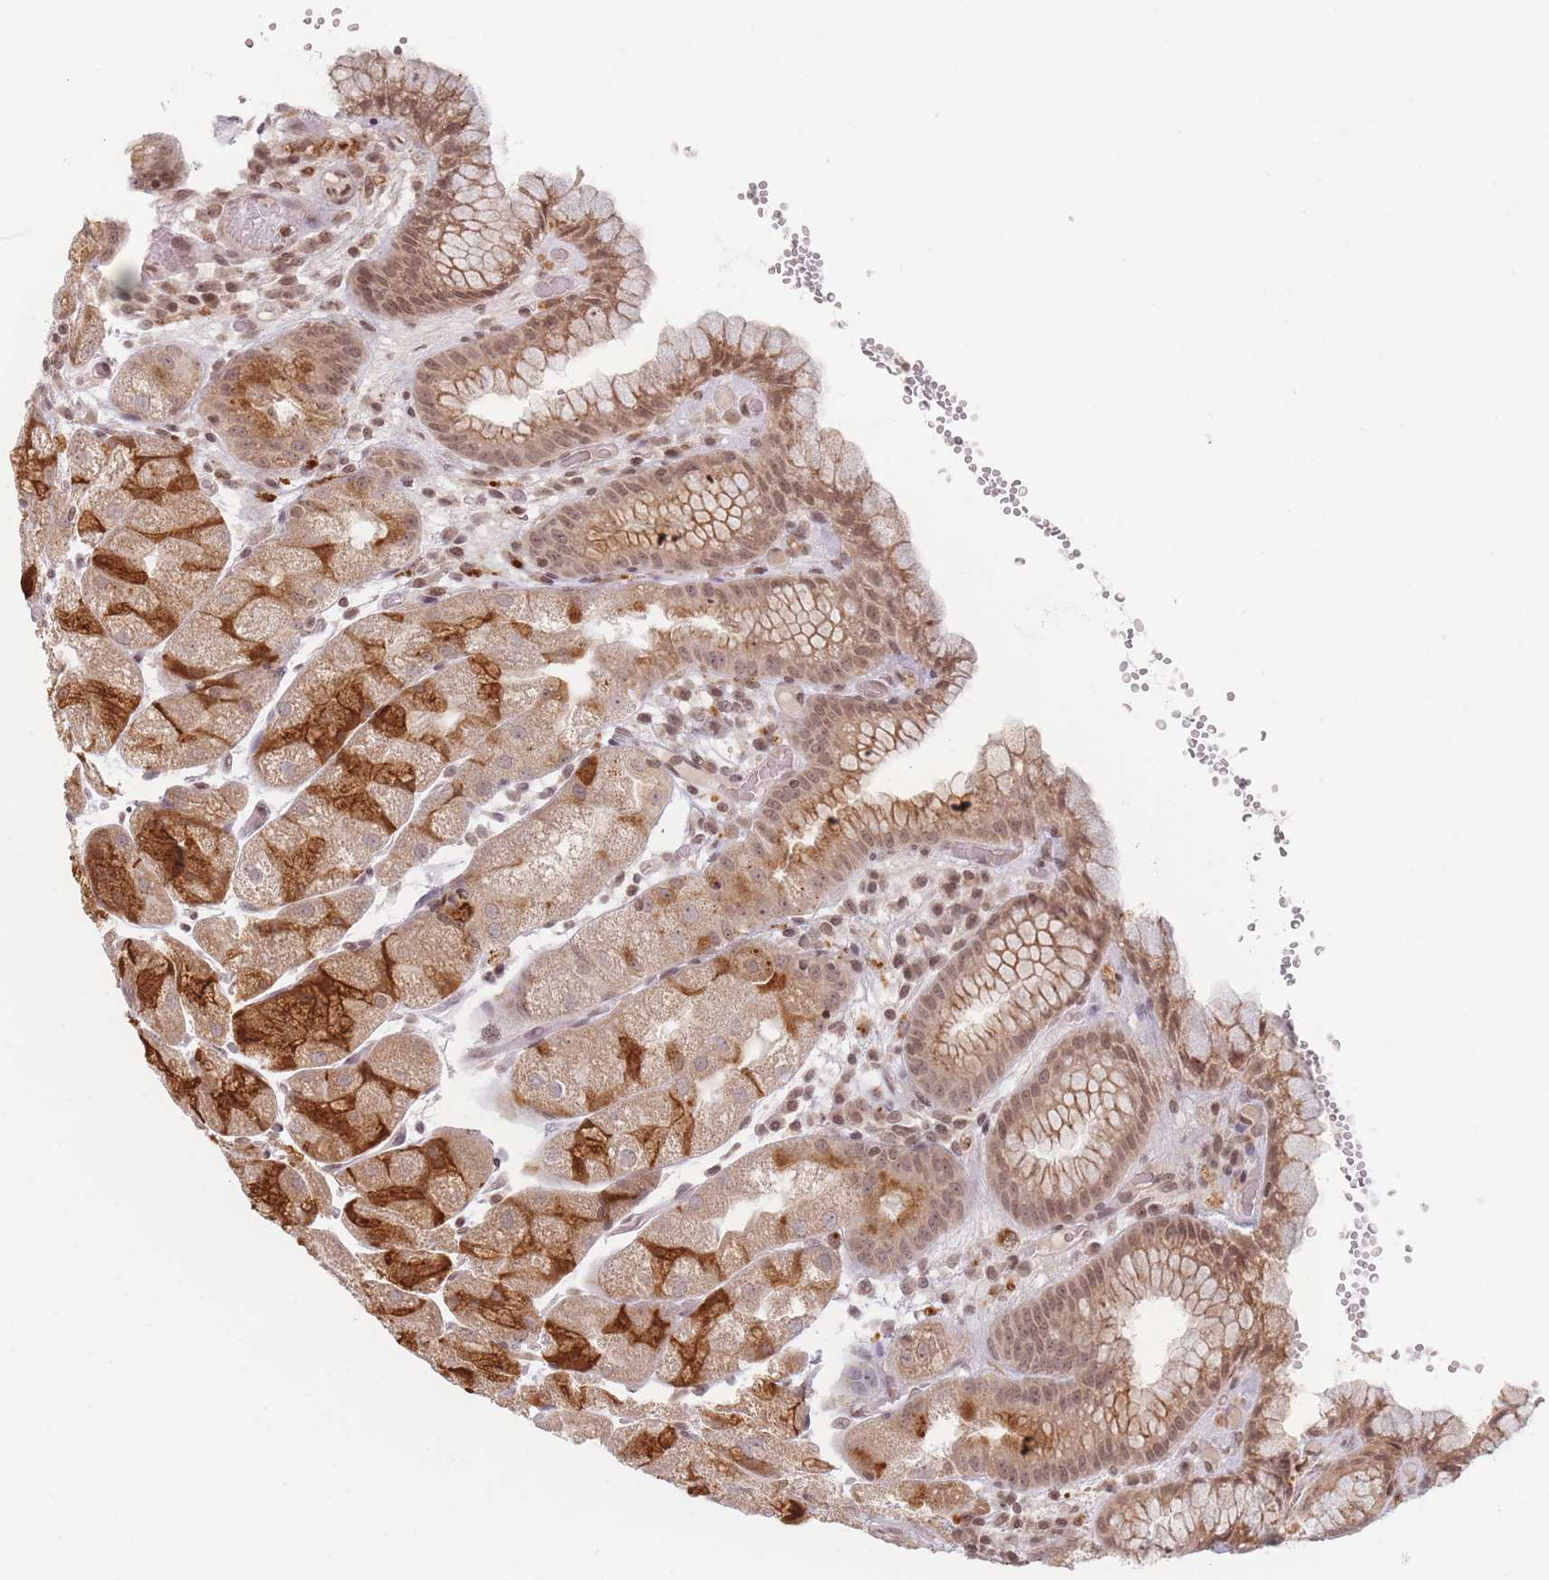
{"staining": {"intensity": "strong", "quantity": "25%-75%", "location": "cytoplasmic/membranous,nuclear"}, "tissue": "stomach", "cell_type": "Glandular cells", "image_type": "normal", "snomed": [{"axis": "morphology", "description": "Normal tissue, NOS"}, {"axis": "topography", "description": "Stomach, upper"}], "caption": "A photomicrograph showing strong cytoplasmic/membranous,nuclear positivity in approximately 25%-75% of glandular cells in benign stomach, as visualized by brown immunohistochemical staining.", "gene": "SPATA45", "patient": {"sex": "male", "age": 52}}